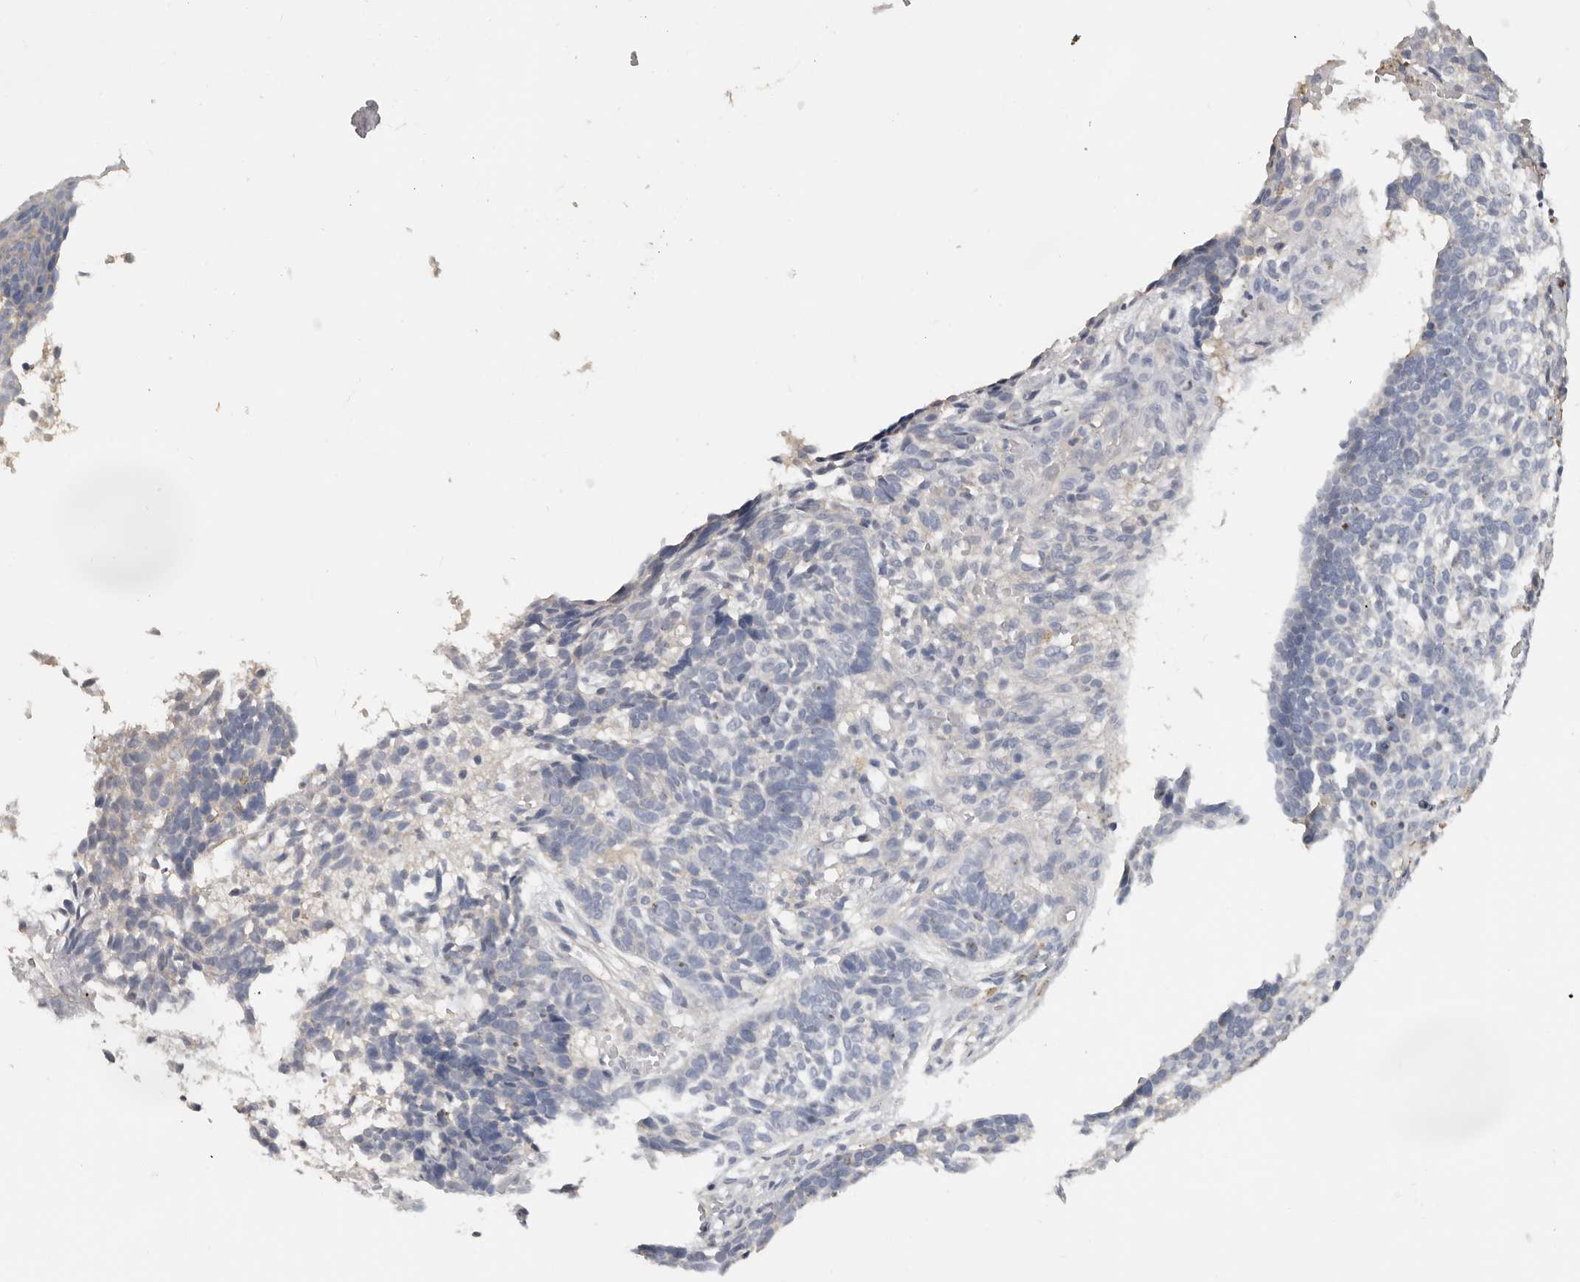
{"staining": {"intensity": "negative", "quantity": "none", "location": "none"}, "tissue": "skin cancer", "cell_type": "Tumor cells", "image_type": "cancer", "snomed": [{"axis": "morphology", "description": "Basal cell carcinoma"}, {"axis": "topography", "description": "Skin"}], "caption": "Tumor cells are negative for protein expression in human skin basal cell carcinoma.", "gene": "WDTC1", "patient": {"sex": "male", "age": 85}}